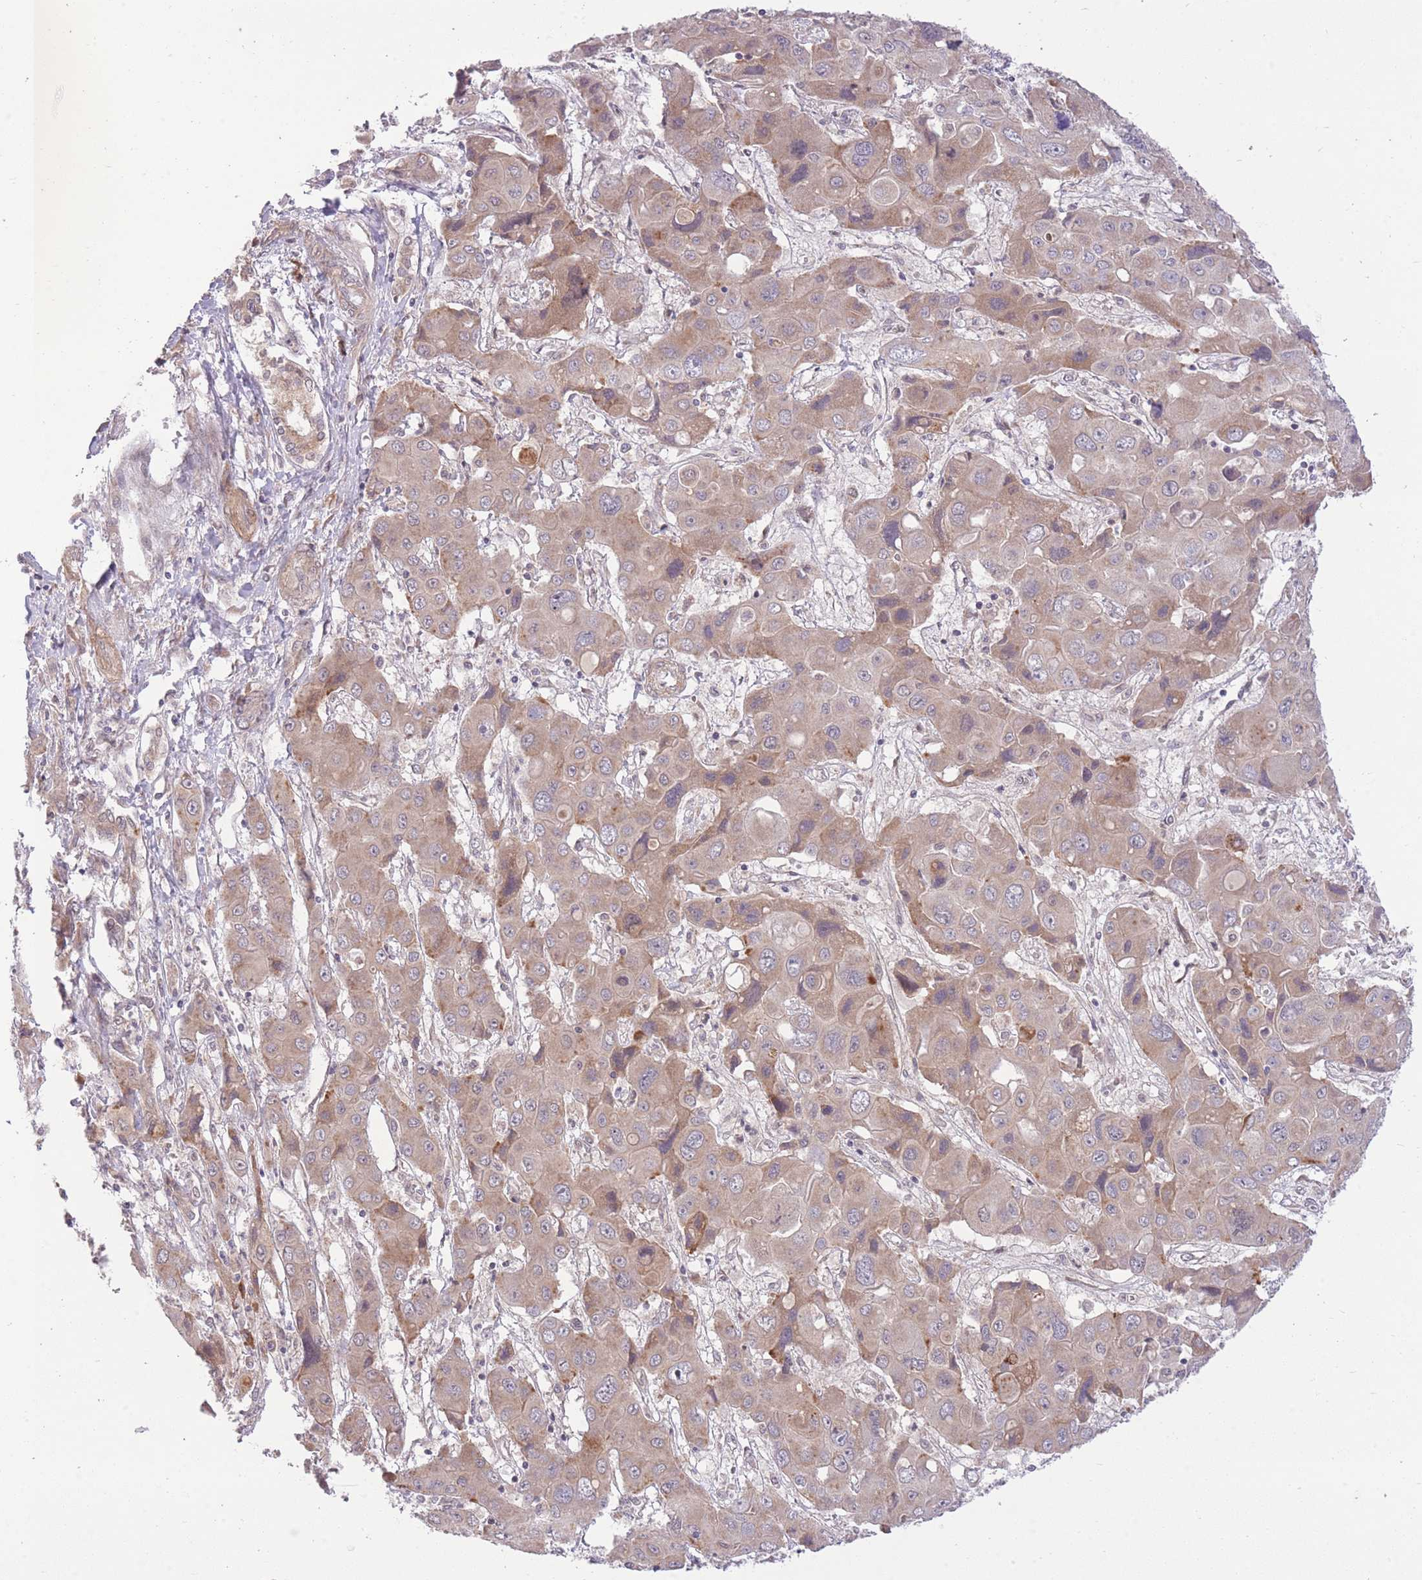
{"staining": {"intensity": "weak", "quantity": "25%-75%", "location": "cytoplasmic/membranous"}, "tissue": "liver cancer", "cell_type": "Tumor cells", "image_type": "cancer", "snomed": [{"axis": "morphology", "description": "Cholangiocarcinoma"}, {"axis": "topography", "description": "Liver"}], "caption": "Liver cancer (cholangiocarcinoma) tissue reveals weak cytoplasmic/membranous expression in approximately 25%-75% of tumor cells, visualized by immunohistochemistry.", "gene": "ELOA2", "patient": {"sex": "male", "age": 67}}